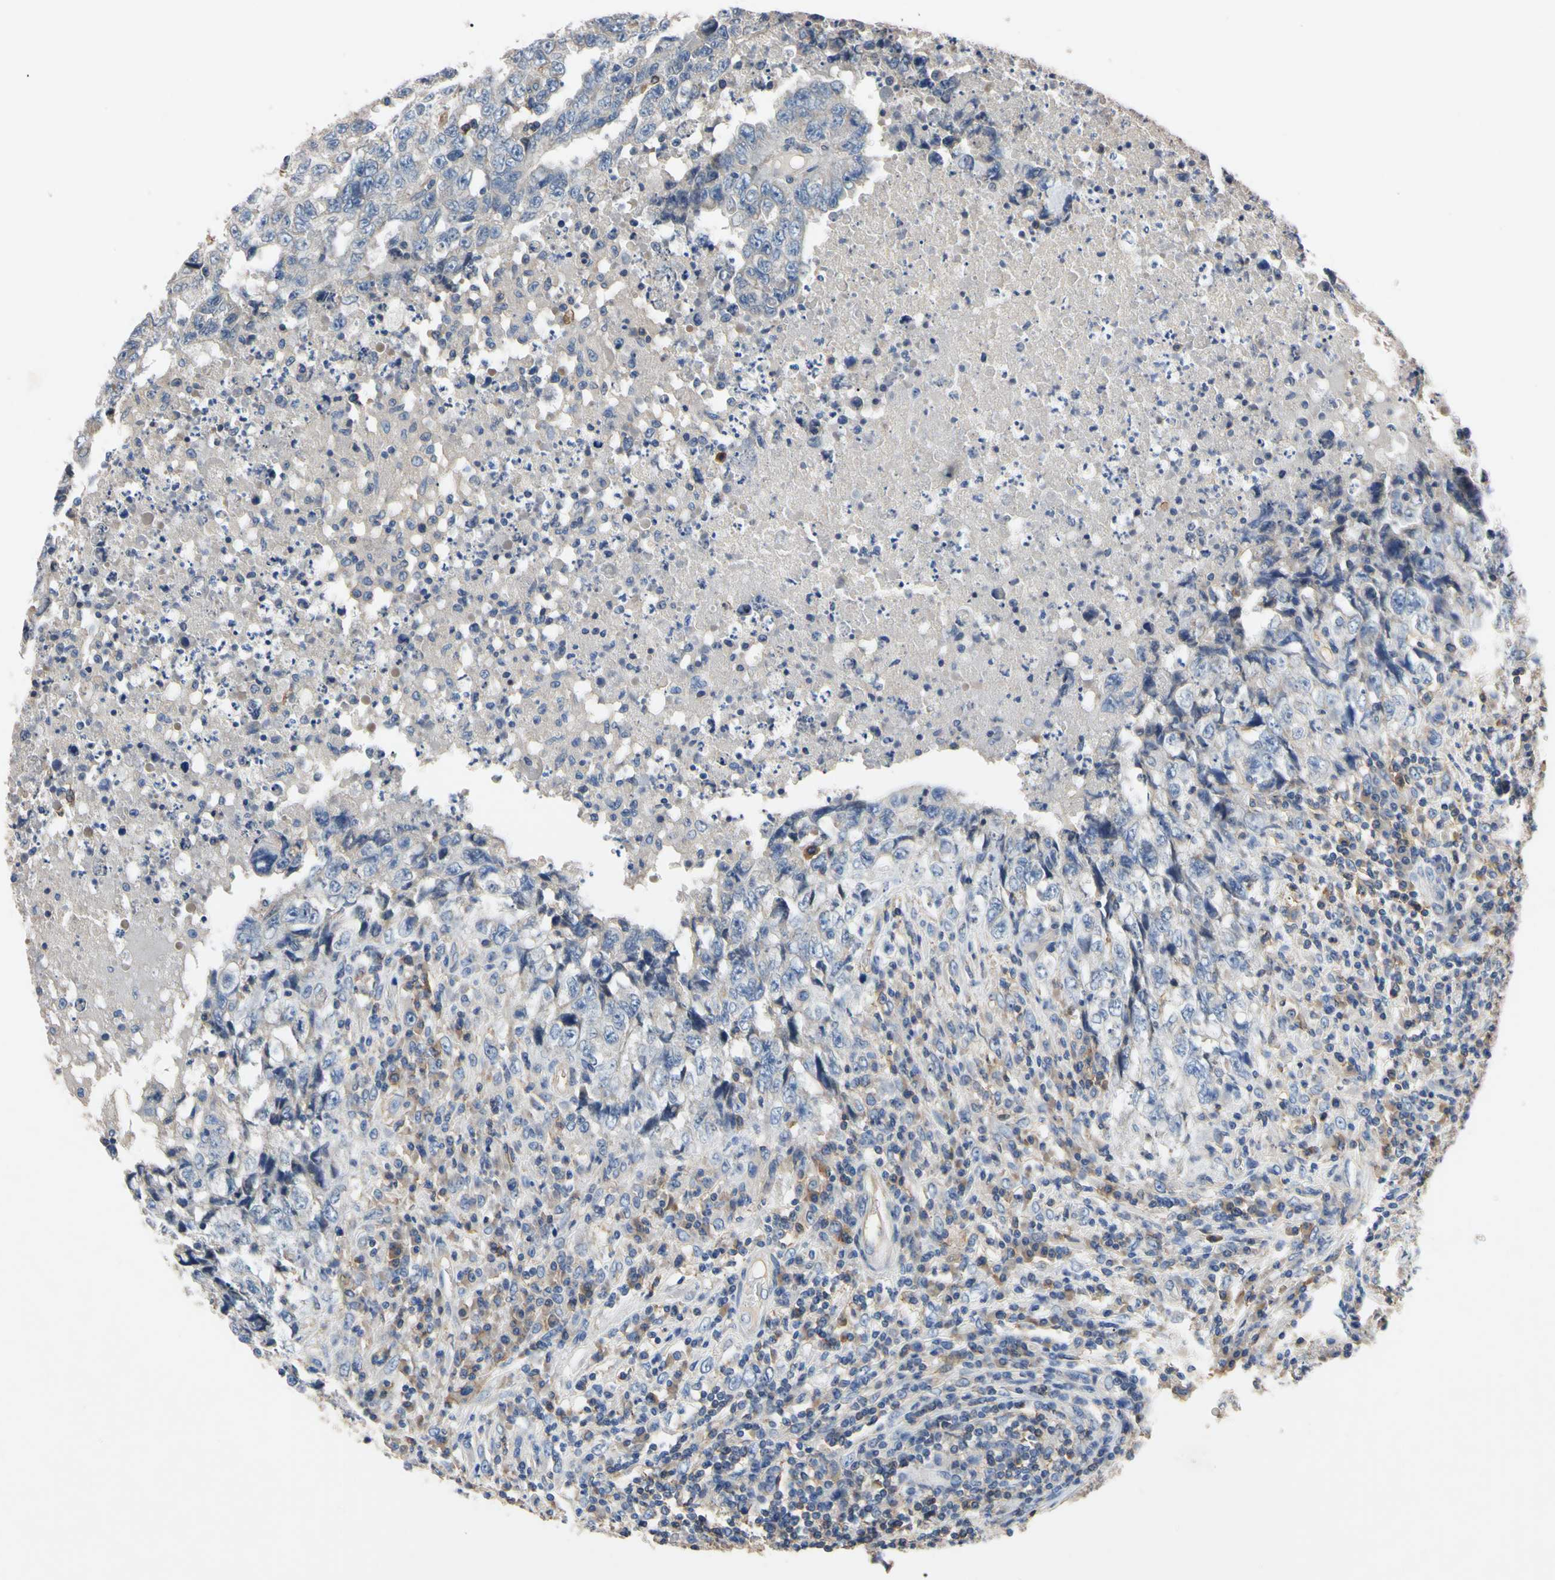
{"staining": {"intensity": "negative", "quantity": "none", "location": "none"}, "tissue": "testis cancer", "cell_type": "Tumor cells", "image_type": "cancer", "snomed": [{"axis": "morphology", "description": "Necrosis, NOS"}, {"axis": "morphology", "description": "Carcinoma, Embryonal, NOS"}, {"axis": "topography", "description": "Testis"}], "caption": "Tumor cells are negative for protein expression in human testis embryonal carcinoma.", "gene": "PNKD", "patient": {"sex": "male", "age": 19}}